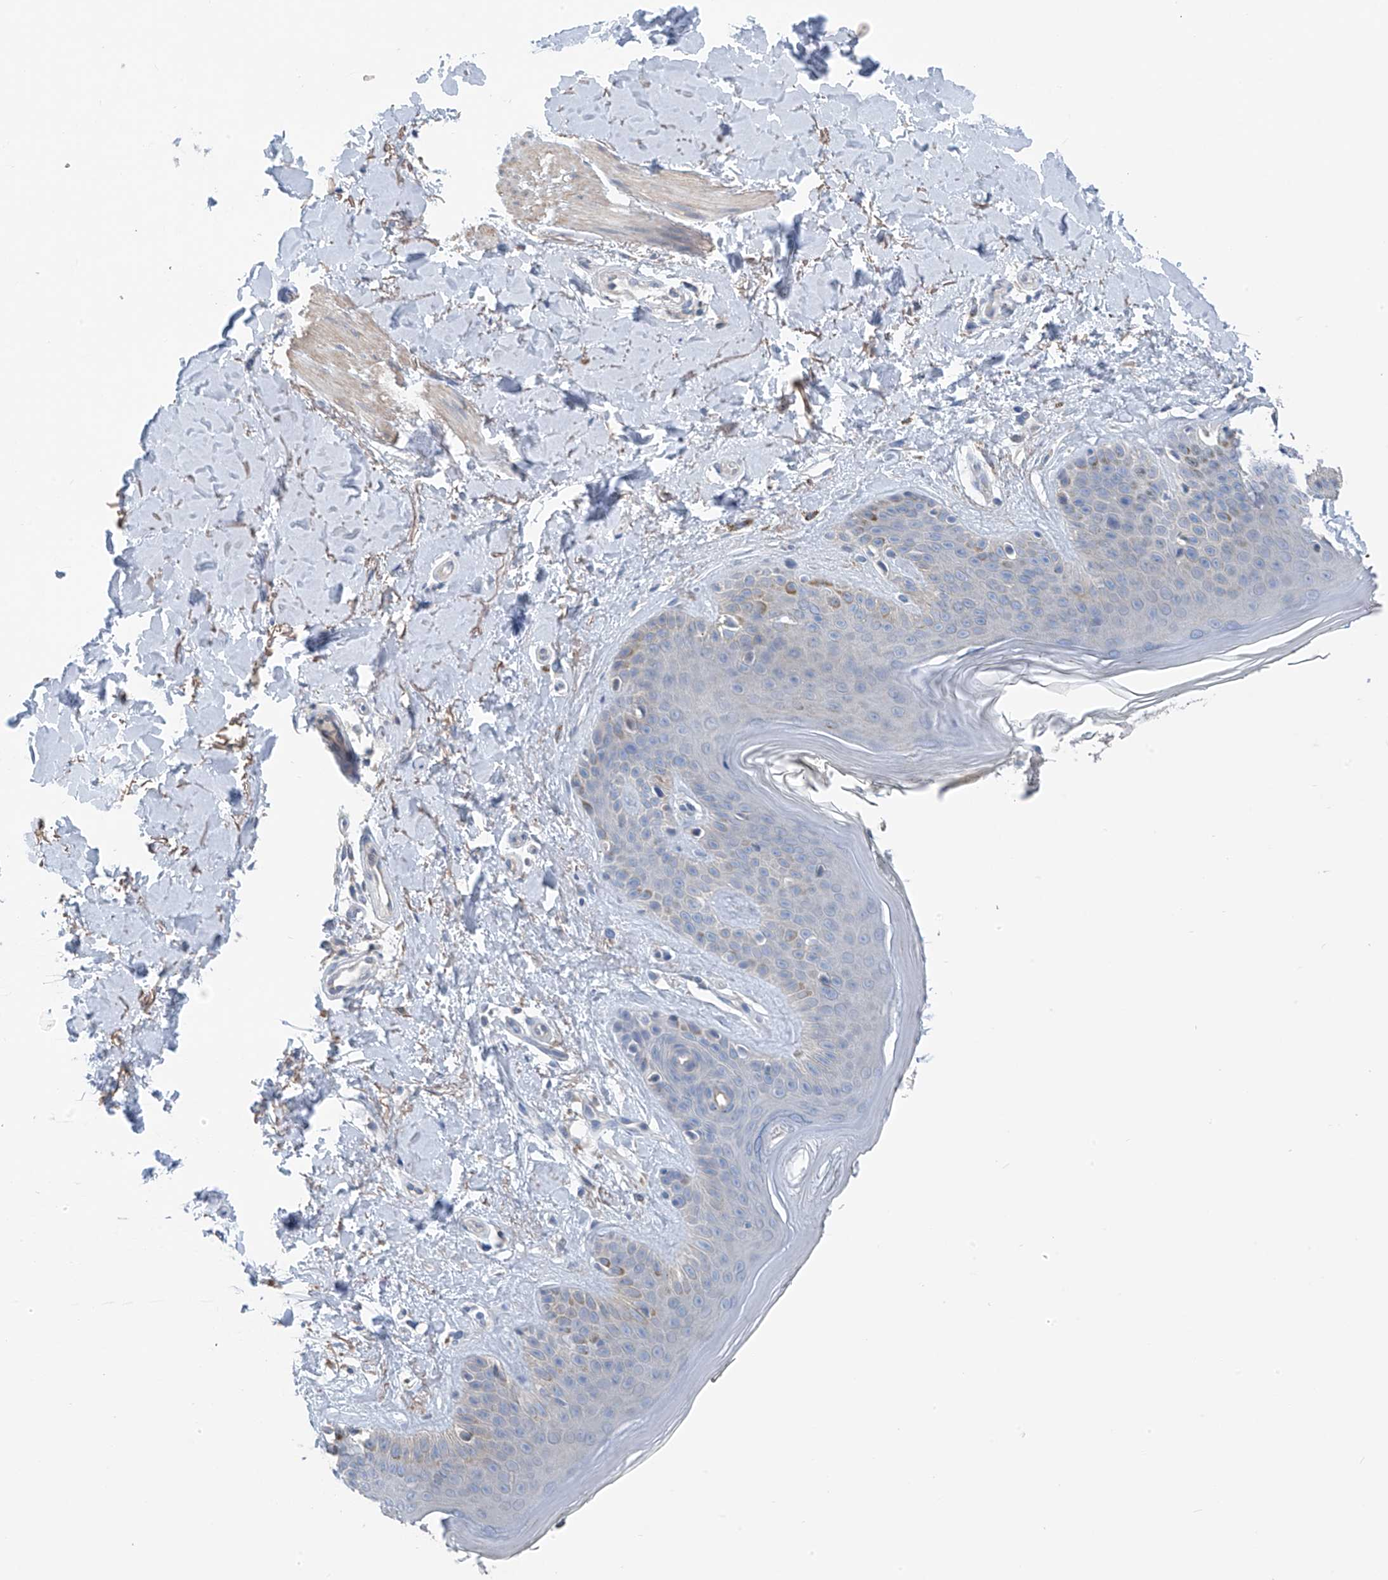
{"staining": {"intensity": "negative", "quantity": "none", "location": "none"}, "tissue": "skin", "cell_type": "Fibroblasts", "image_type": "normal", "snomed": [{"axis": "morphology", "description": "Normal tissue, NOS"}, {"axis": "topography", "description": "Skin"}], "caption": "Immunohistochemistry (IHC) micrograph of normal skin: human skin stained with DAB (3,3'-diaminobenzidine) exhibits no significant protein staining in fibroblasts.", "gene": "SYN3", "patient": {"sex": "female", "age": 64}}